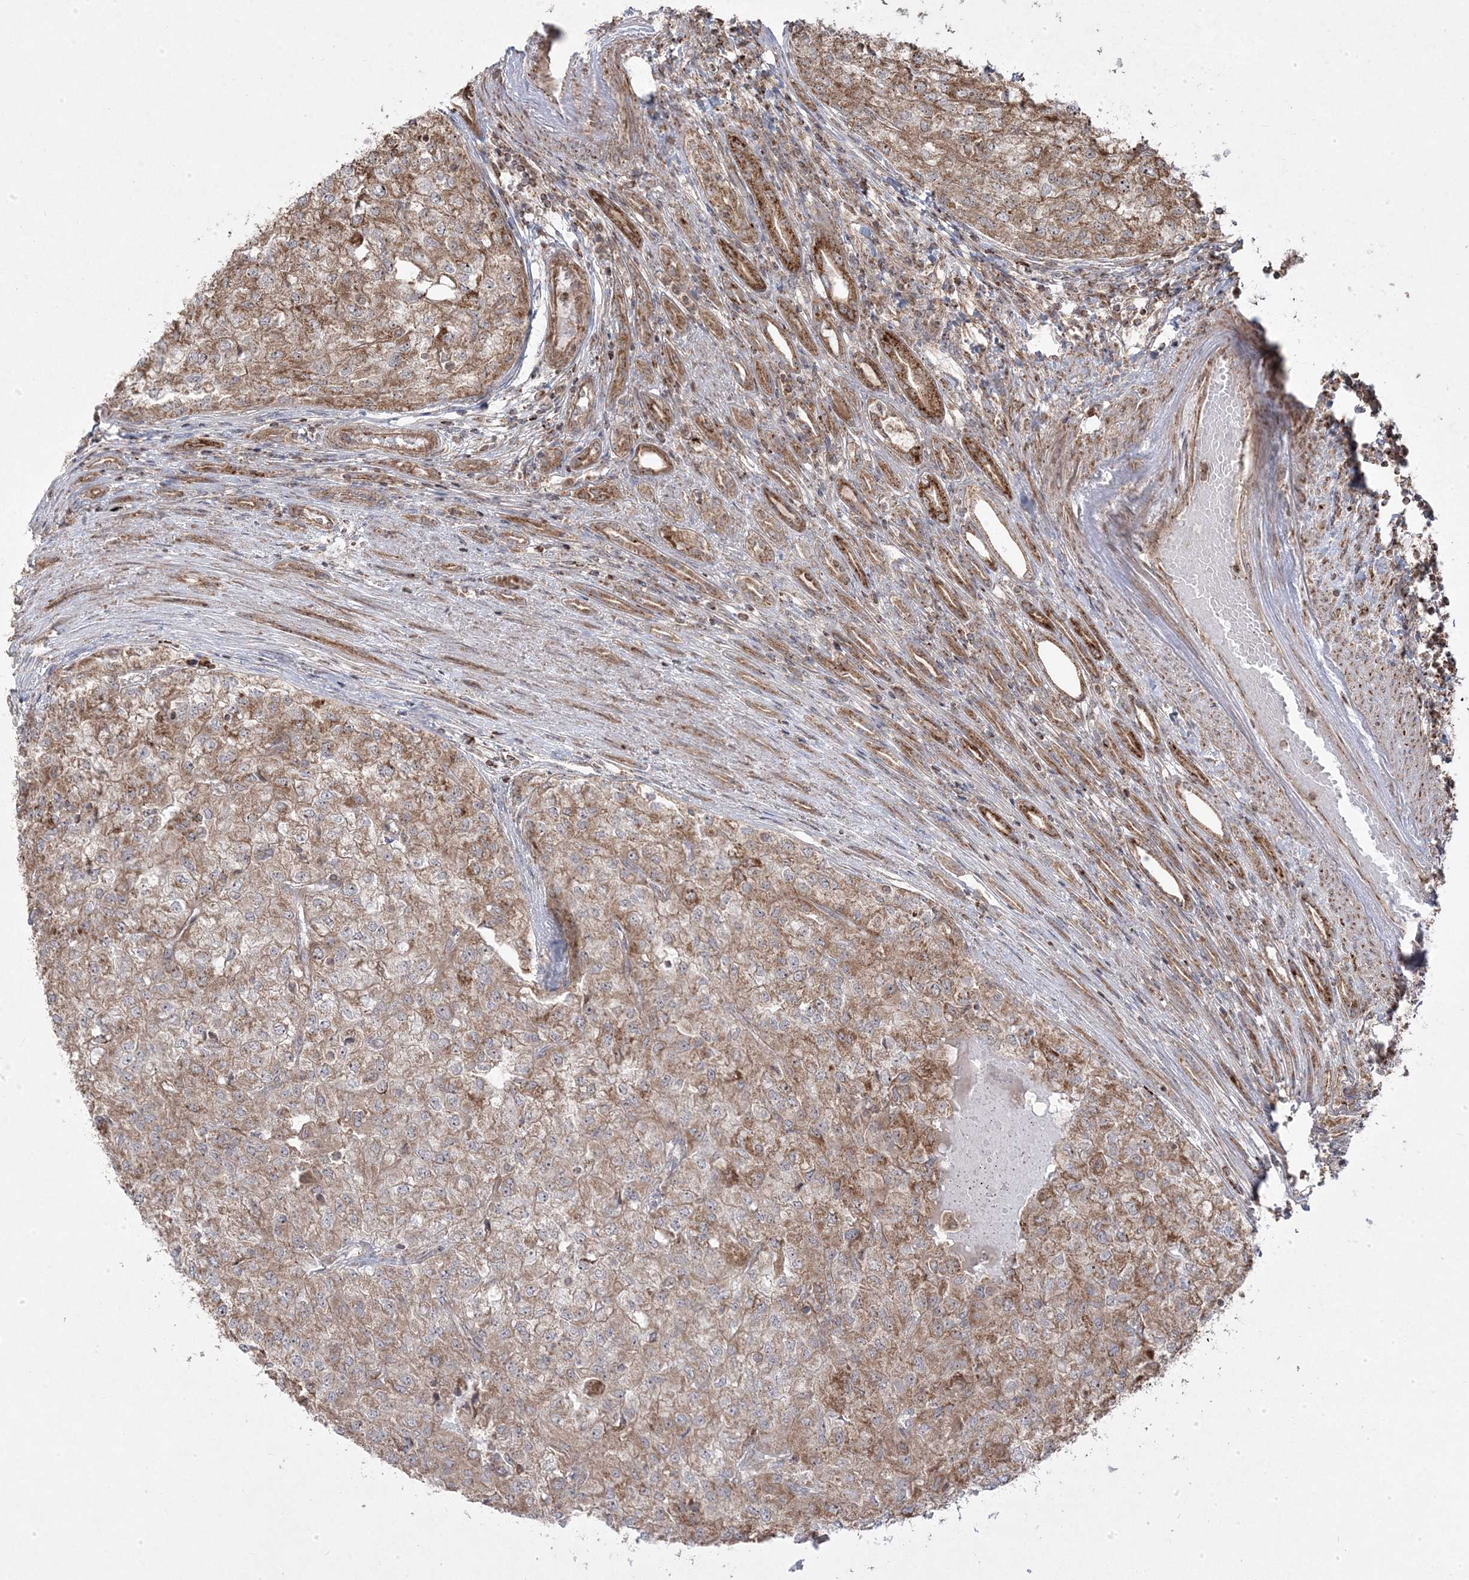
{"staining": {"intensity": "moderate", "quantity": ">75%", "location": "cytoplasmic/membranous"}, "tissue": "renal cancer", "cell_type": "Tumor cells", "image_type": "cancer", "snomed": [{"axis": "morphology", "description": "Adenocarcinoma, NOS"}, {"axis": "topography", "description": "Kidney"}], "caption": "This photomicrograph demonstrates renal cancer (adenocarcinoma) stained with immunohistochemistry to label a protein in brown. The cytoplasmic/membranous of tumor cells show moderate positivity for the protein. Nuclei are counter-stained blue.", "gene": "CLUAP1", "patient": {"sex": "female", "age": 54}}